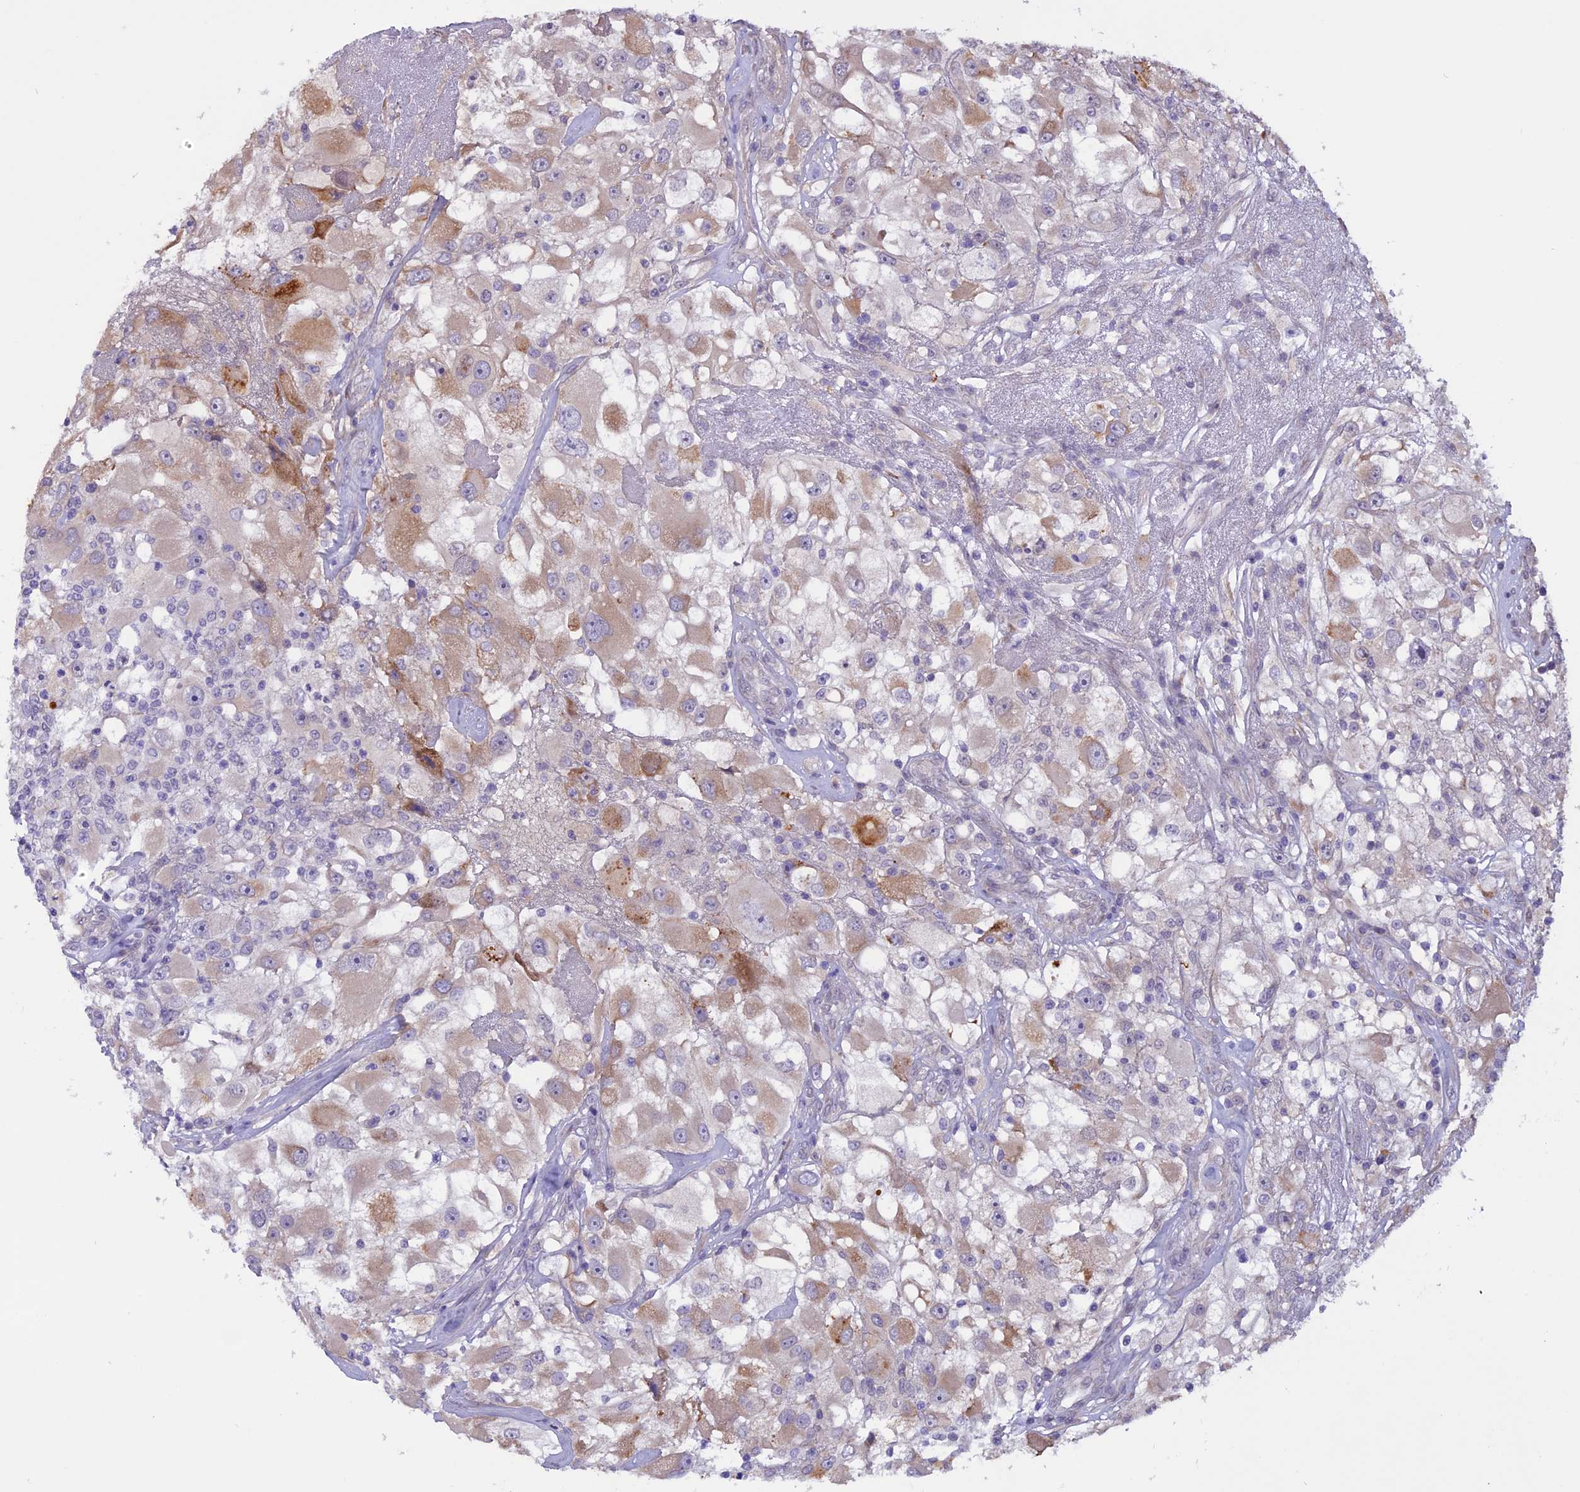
{"staining": {"intensity": "weak", "quantity": "25%-75%", "location": "cytoplasmic/membranous"}, "tissue": "renal cancer", "cell_type": "Tumor cells", "image_type": "cancer", "snomed": [{"axis": "morphology", "description": "Adenocarcinoma, NOS"}, {"axis": "topography", "description": "Kidney"}], "caption": "Renal cancer (adenocarcinoma) stained with a protein marker shows weak staining in tumor cells.", "gene": "SPHKAP", "patient": {"sex": "female", "age": 52}}